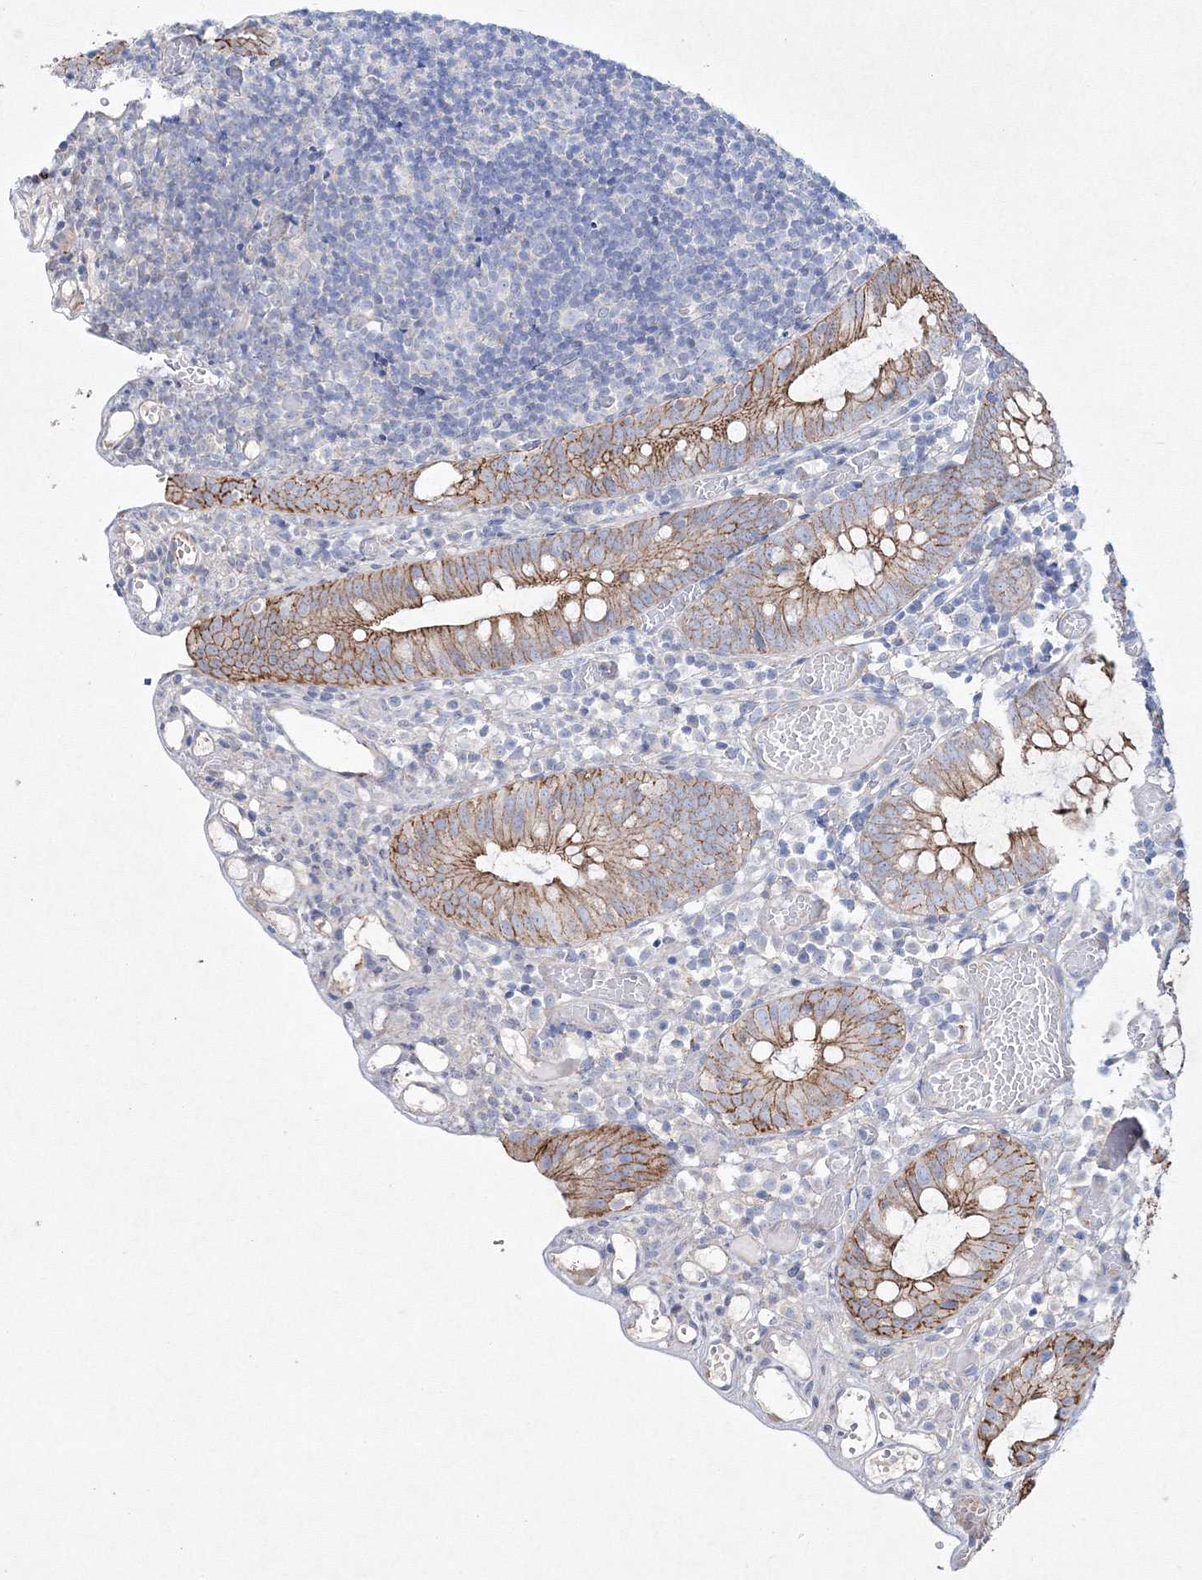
{"staining": {"intensity": "negative", "quantity": "none", "location": "none"}, "tissue": "colon", "cell_type": "Endothelial cells", "image_type": "normal", "snomed": [{"axis": "morphology", "description": "Normal tissue, NOS"}, {"axis": "topography", "description": "Colon"}], "caption": "Immunohistochemical staining of unremarkable human colon demonstrates no significant positivity in endothelial cells.", "gene": "NAA40", "patient": {"sex": "male", "age": 14}}